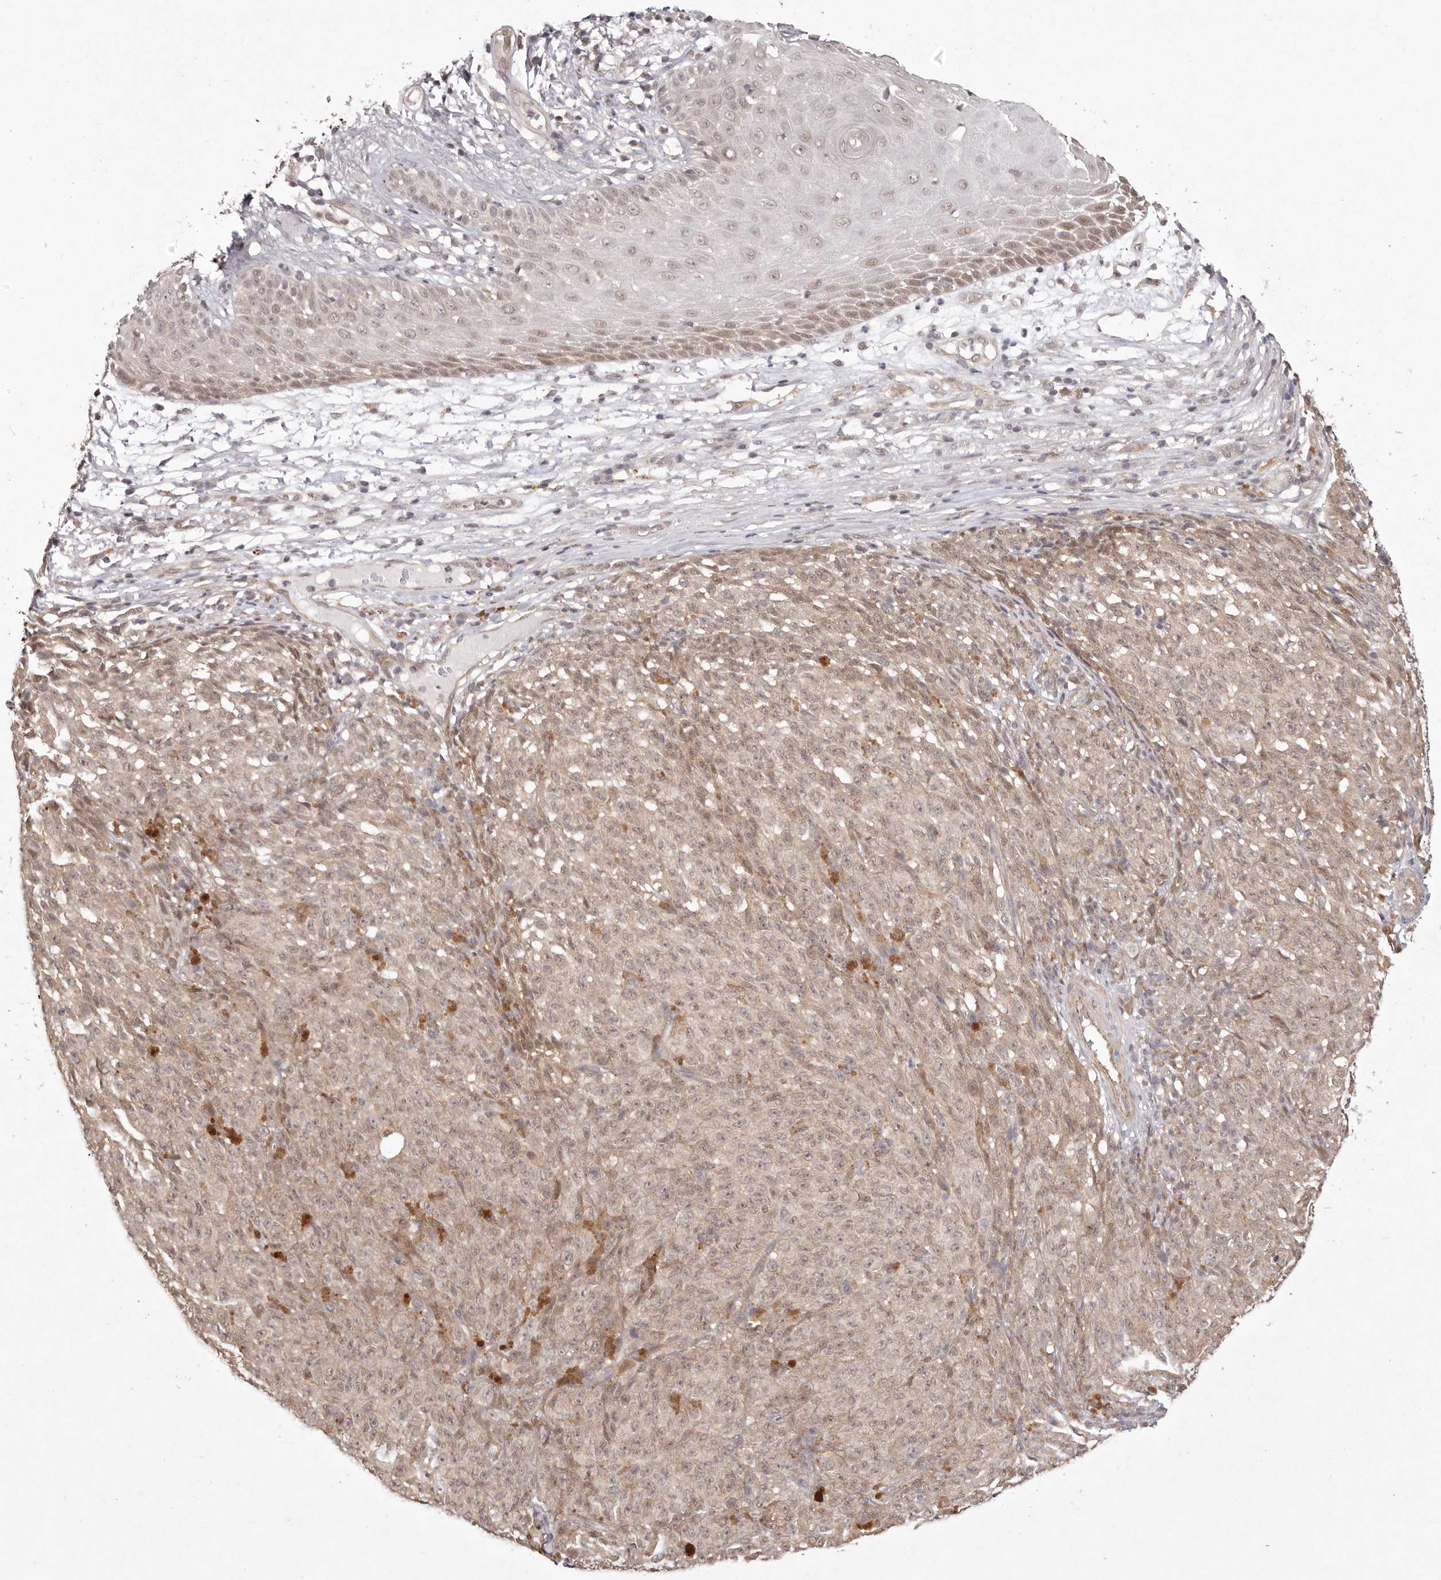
{"staining": {"intensity": "weak", "quantity": ">75%", "location": "cytoplasmic/membranous"}, "tissue": "melanoma", "cell_type": "Tumor cells", "image_type": "cancer", "snomed": [{"axis": "morphology", "description": "Malignant melanoma, NOS"}, {"axis": "topography", "description": "Skin"}], "caption": "Brown immunohistochemical staining in human malignant melanoma reveals weak cytoplasmic/membranous staining in approximately >75% of tumor cells. Using DAB (brown) and hematoxylin (blue) stains, captured at high magnification using brightfield microscopy.", "gene": "BUD31", "patient": {"sex": "female", "age": 82}}